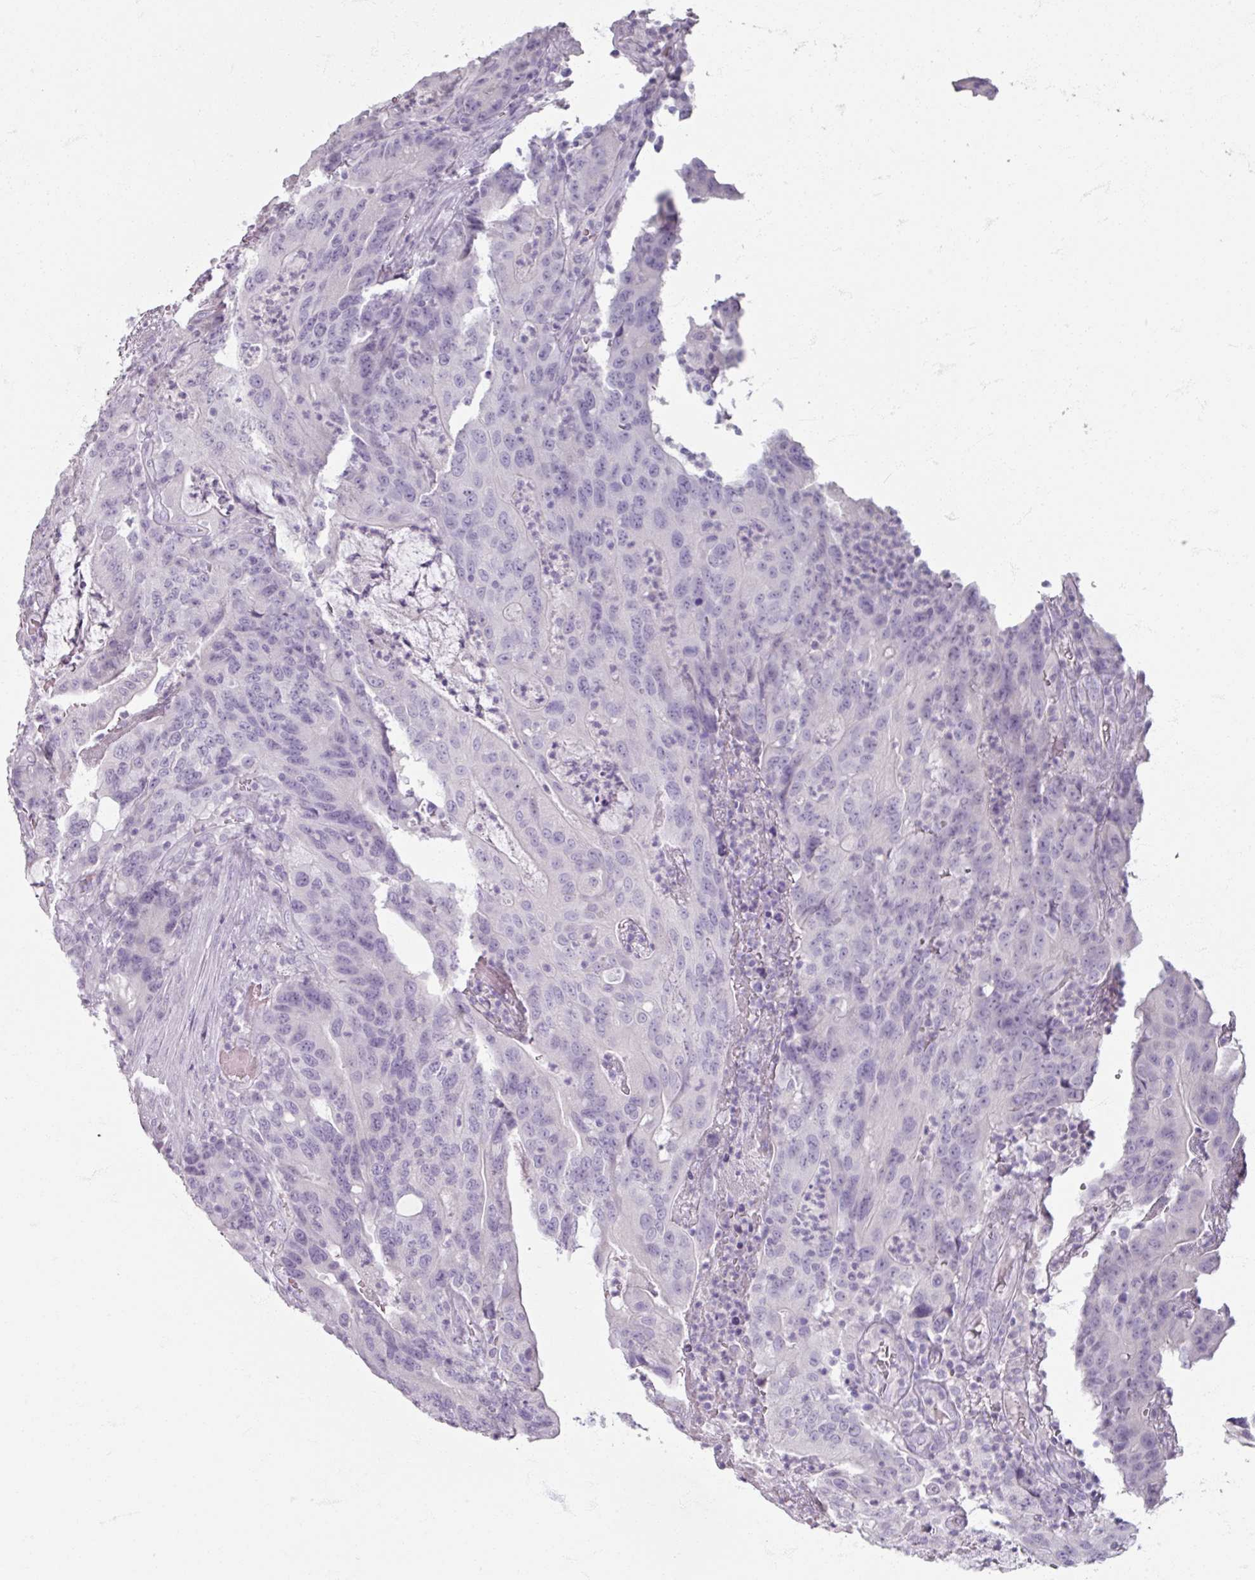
{"staining": {"intensity": "negative", "quantity": "none", "location": "none"}, "tissue": "colorectal cancer", "cell_type": "Tumor cells", "image_type": "cancer", "snomed": [{"axis": "morphology", "description": "Adenocarcinoma, NOS"}, {"axis": "topography", "description": "Colon"}], "caption": "This image is of colorectal adenocarcinoma stained with immunohistochemistry to label a protein in brown with the nuclei are counter-stained blue. There is no expression in tumor cells. The staining is performed using DAB brown chromogen with nuclei counter-stained in using hematoxylin.", "gene": "TG", "patient": {"sex": "male", "age": 83}}